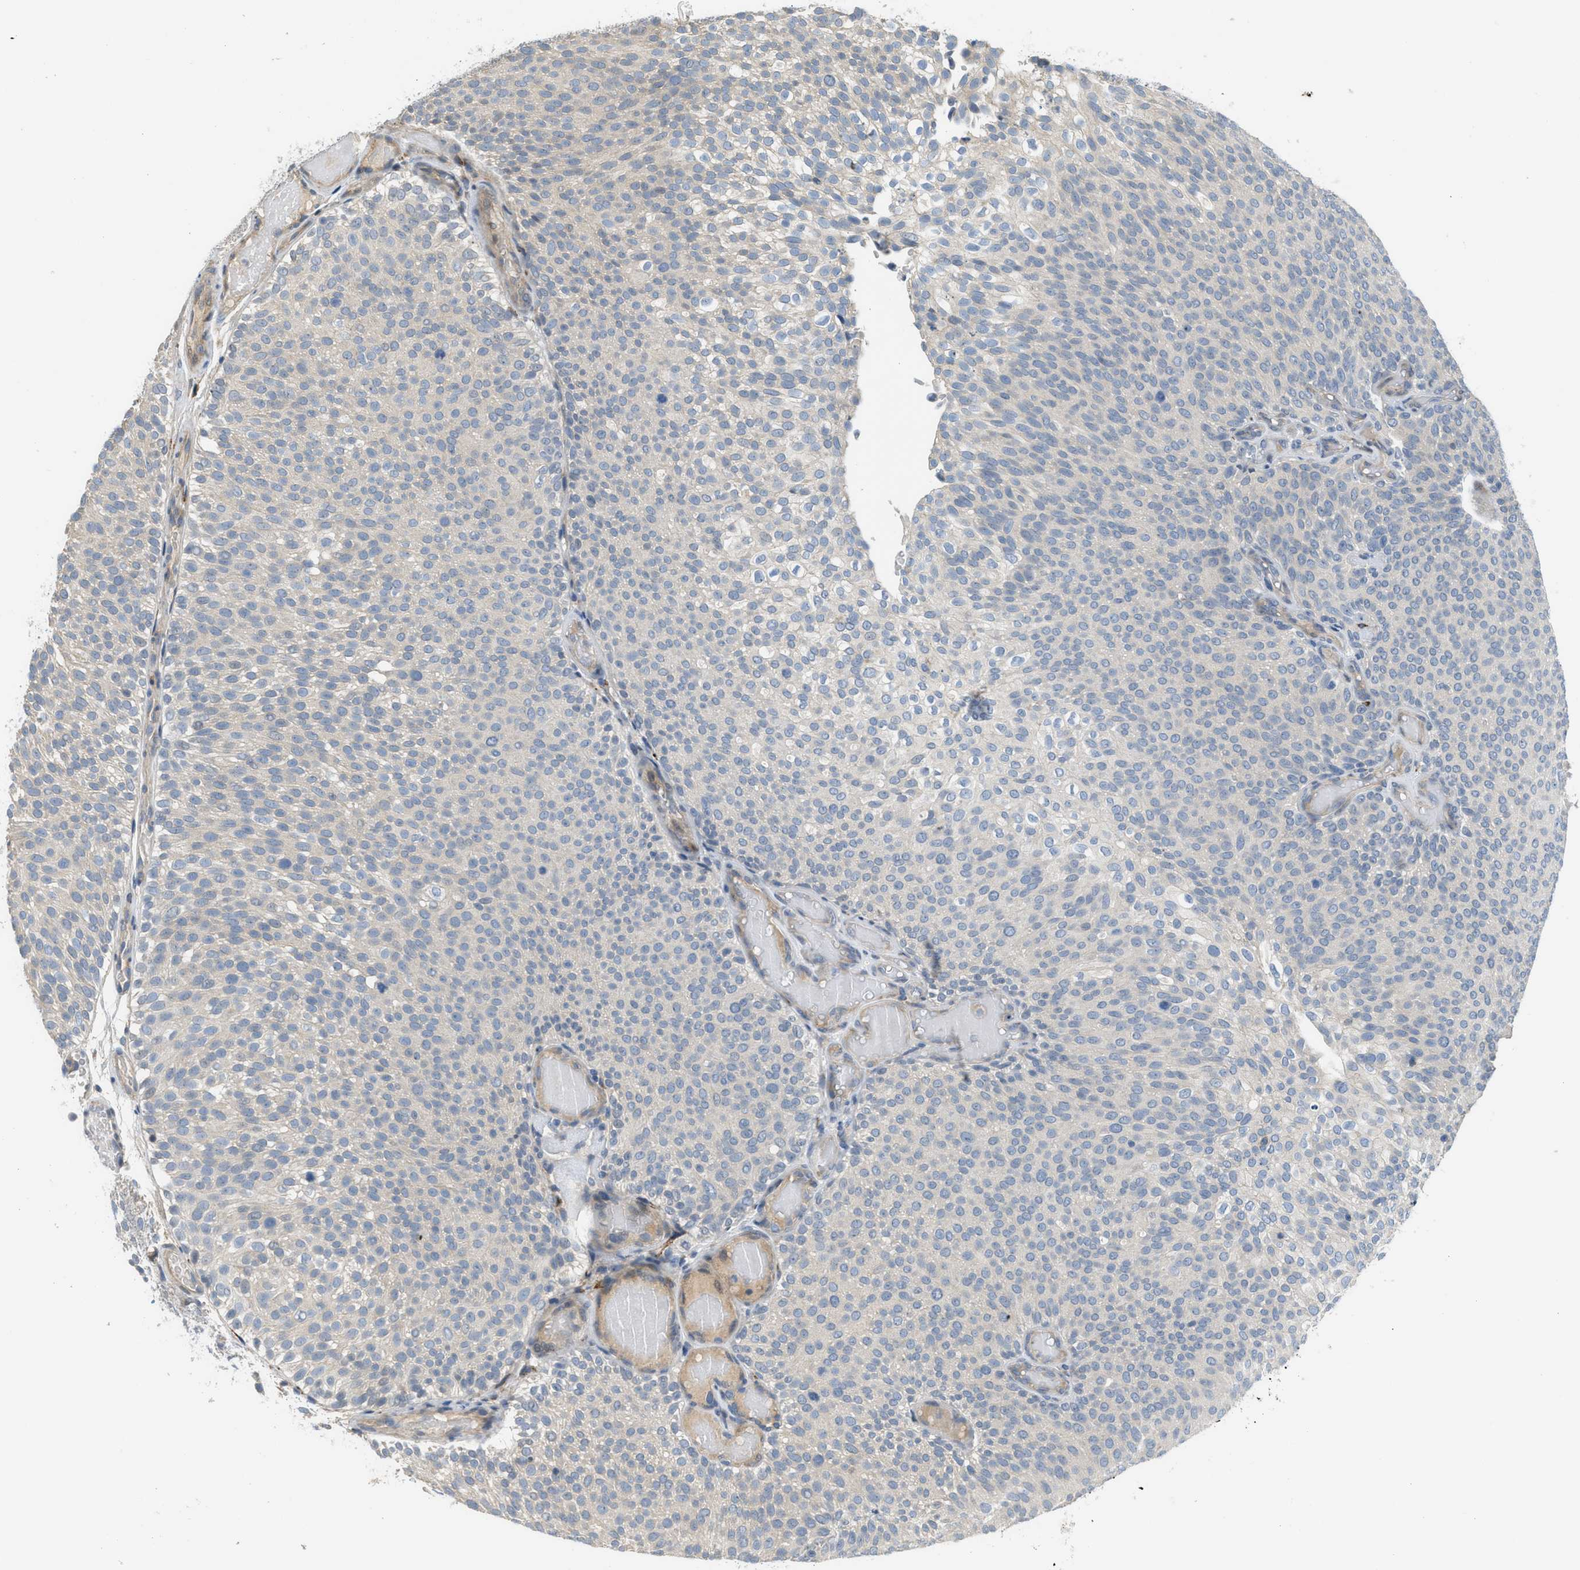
{"staining": {"intensity": "negative", "quantity": "none", "location": "none"}, "tissue": "urothelial cancer", "cell_type": "Tumor cells", "image_type": "cancer", "snomed": [{"axis": "morphology", "description": "Urothelial carcinoma, Low grade"}, {"axis": "topography", "description": "Urinary bladder"}], "caption": "This is an immunohistochemistry (IHC) photomicrograph of human urothelial cancer. There is no positivity in tumor cells.", "gene": "TMEM154", "patient": {"sex": "male", "age": 78}}